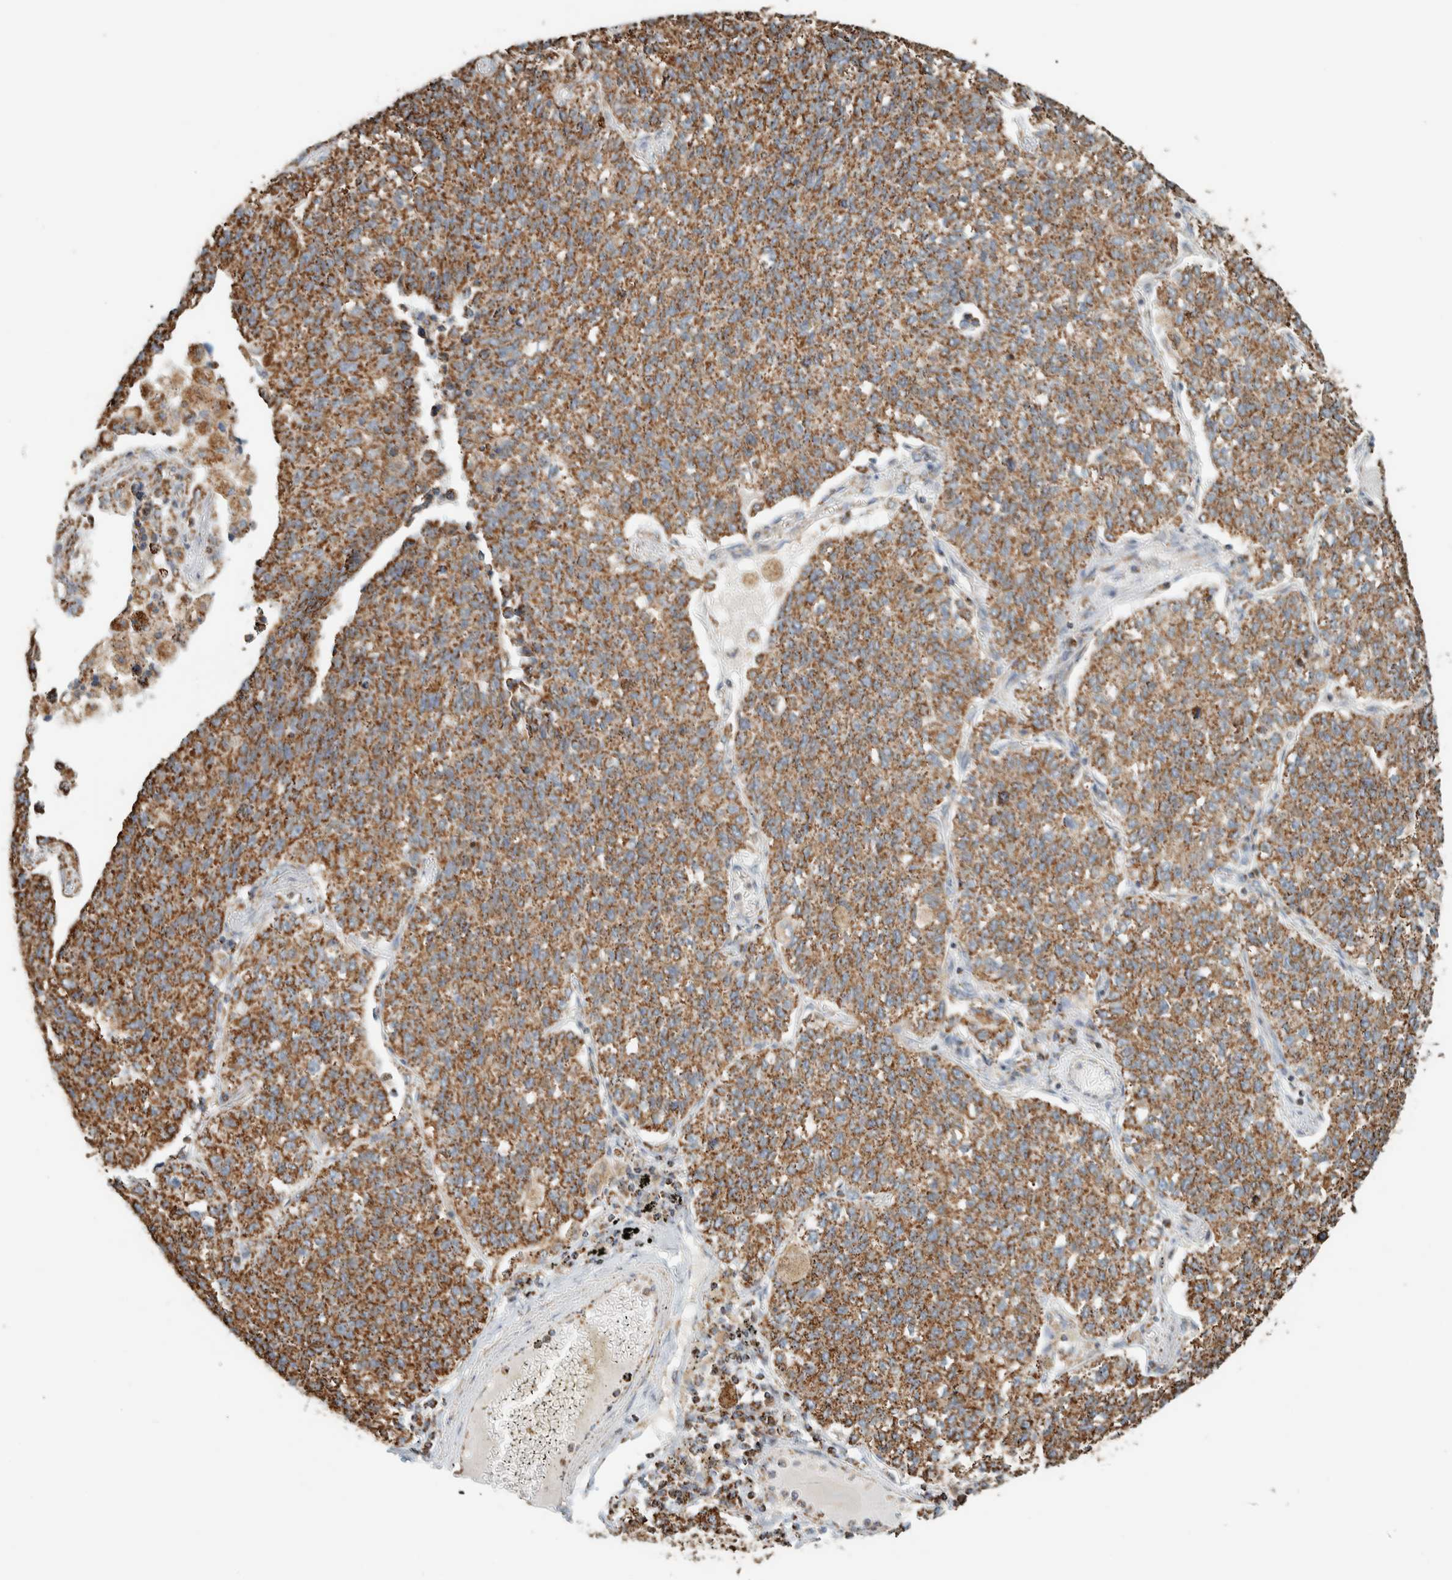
{"staining": {"intensity": "moderate", "quantity": ">75%", "location": "cytoplasmic/membranous"}, "tissue": "lung cancer", "cell_type": "Tumor cells", "image_type": "cancer", "snomed": [{"axis": "morphology", "description": "Adenocarcinoma, NOS"}, {"axis": "topography", "description": "Lung"}], "caption": "High-magnification brightfield microscopy of lung adenocarcinoma stained with DAB (brown) and counterstained with hematoxylin (blue). tumor cells exhibit moderate cytoplasmic/membranous positivity is seen in about>75% of cells.", "gene": "ZNF454", "patient": {"sex": "male", "age": 49}}